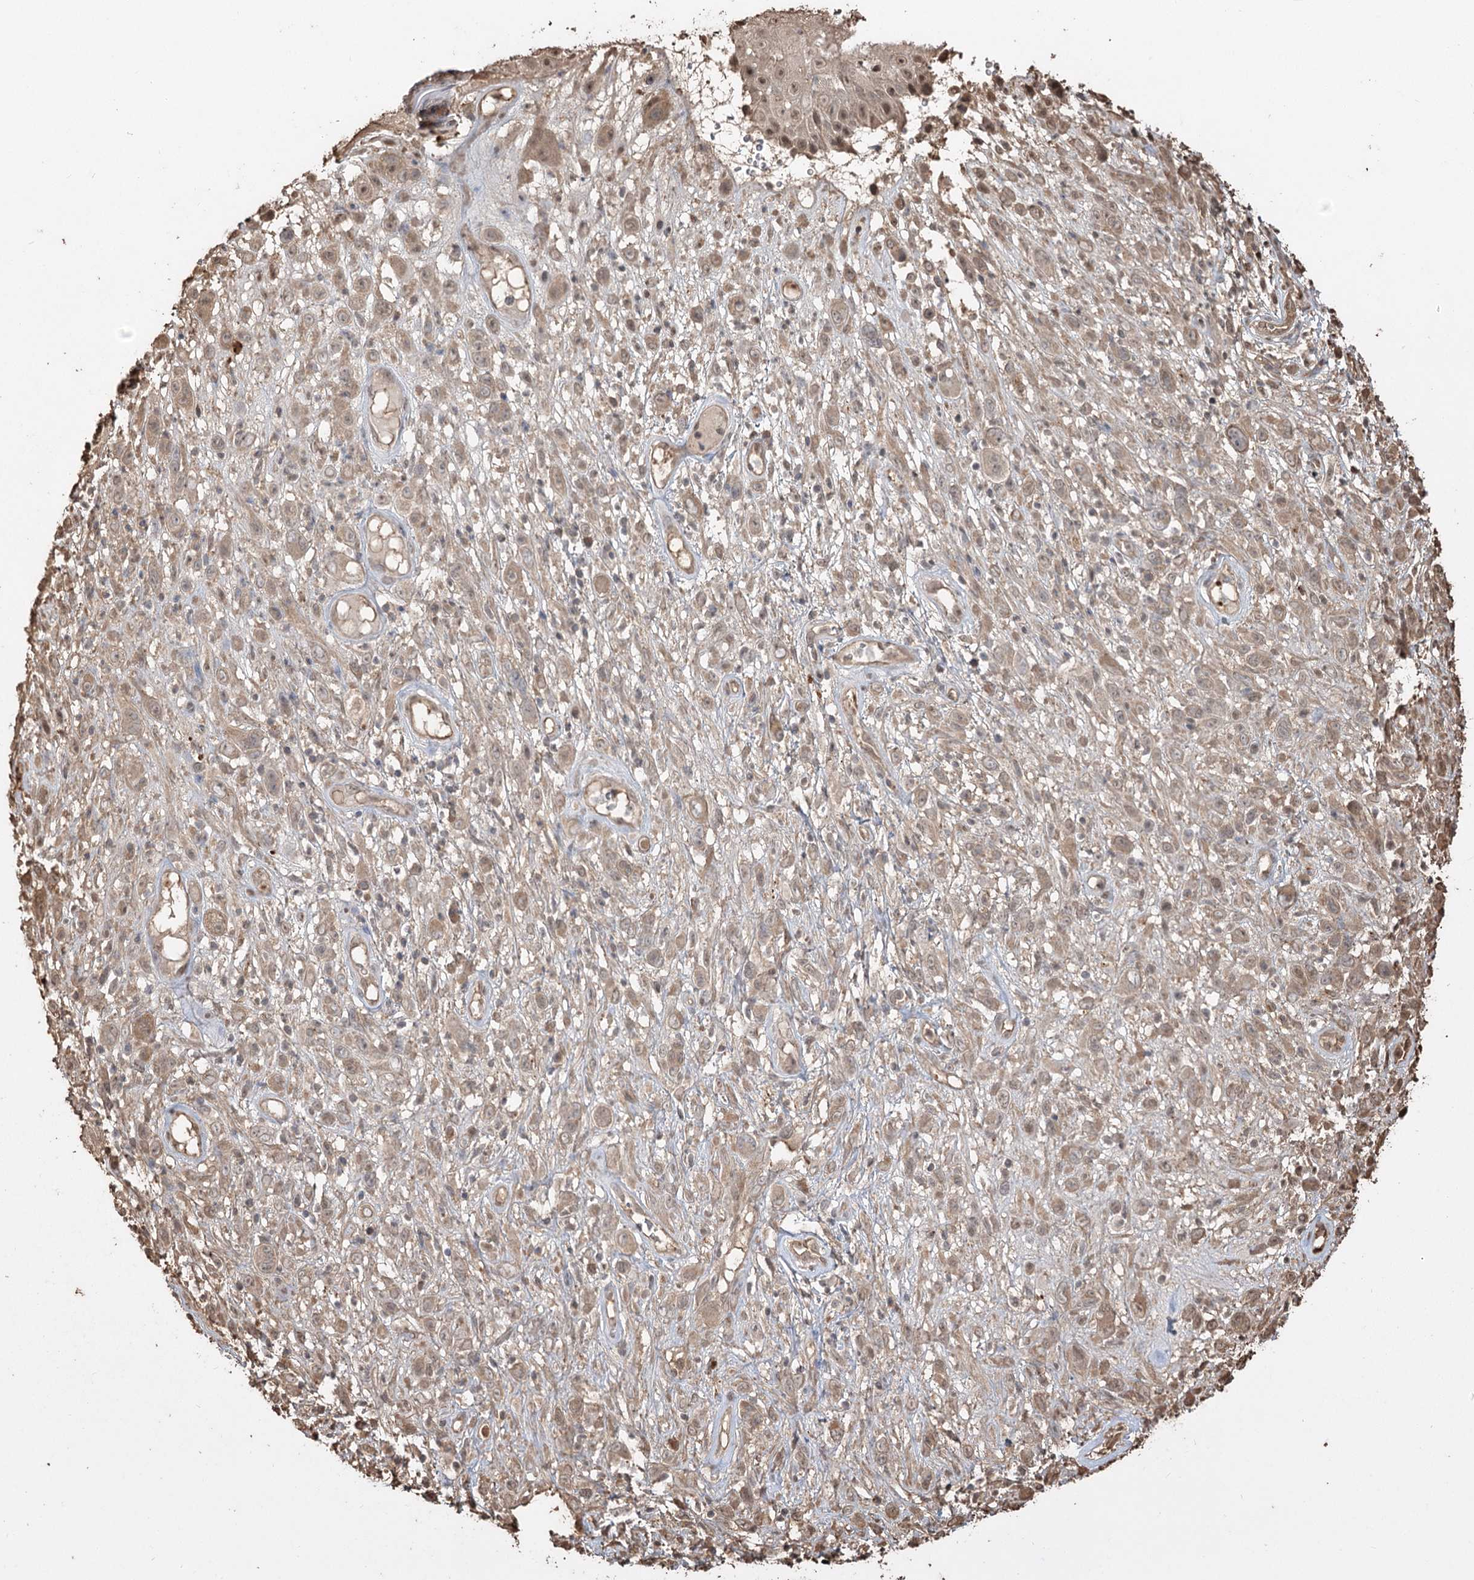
{"staining": {"intensity": "weak", "quantity": "<25%", "location": "cytoplasmic/membranous"}, "tissue": "melanoma", "cell_type": "Tumor cells", "image_type": "cancer", "snomed": [{"axis": "morphology", "description": "Malignant melanoma, NOS"}, {"axis": "topography", "description": "Skin of trunk"}], "caption": "High power microscopy photomicrograph of an immunohistochemistry (IHC) micrograph of melanoma, revealing no significant staining in tumor cells.", "gene": "PLCH1", "patient": {"sex": "male", "age": 71}}